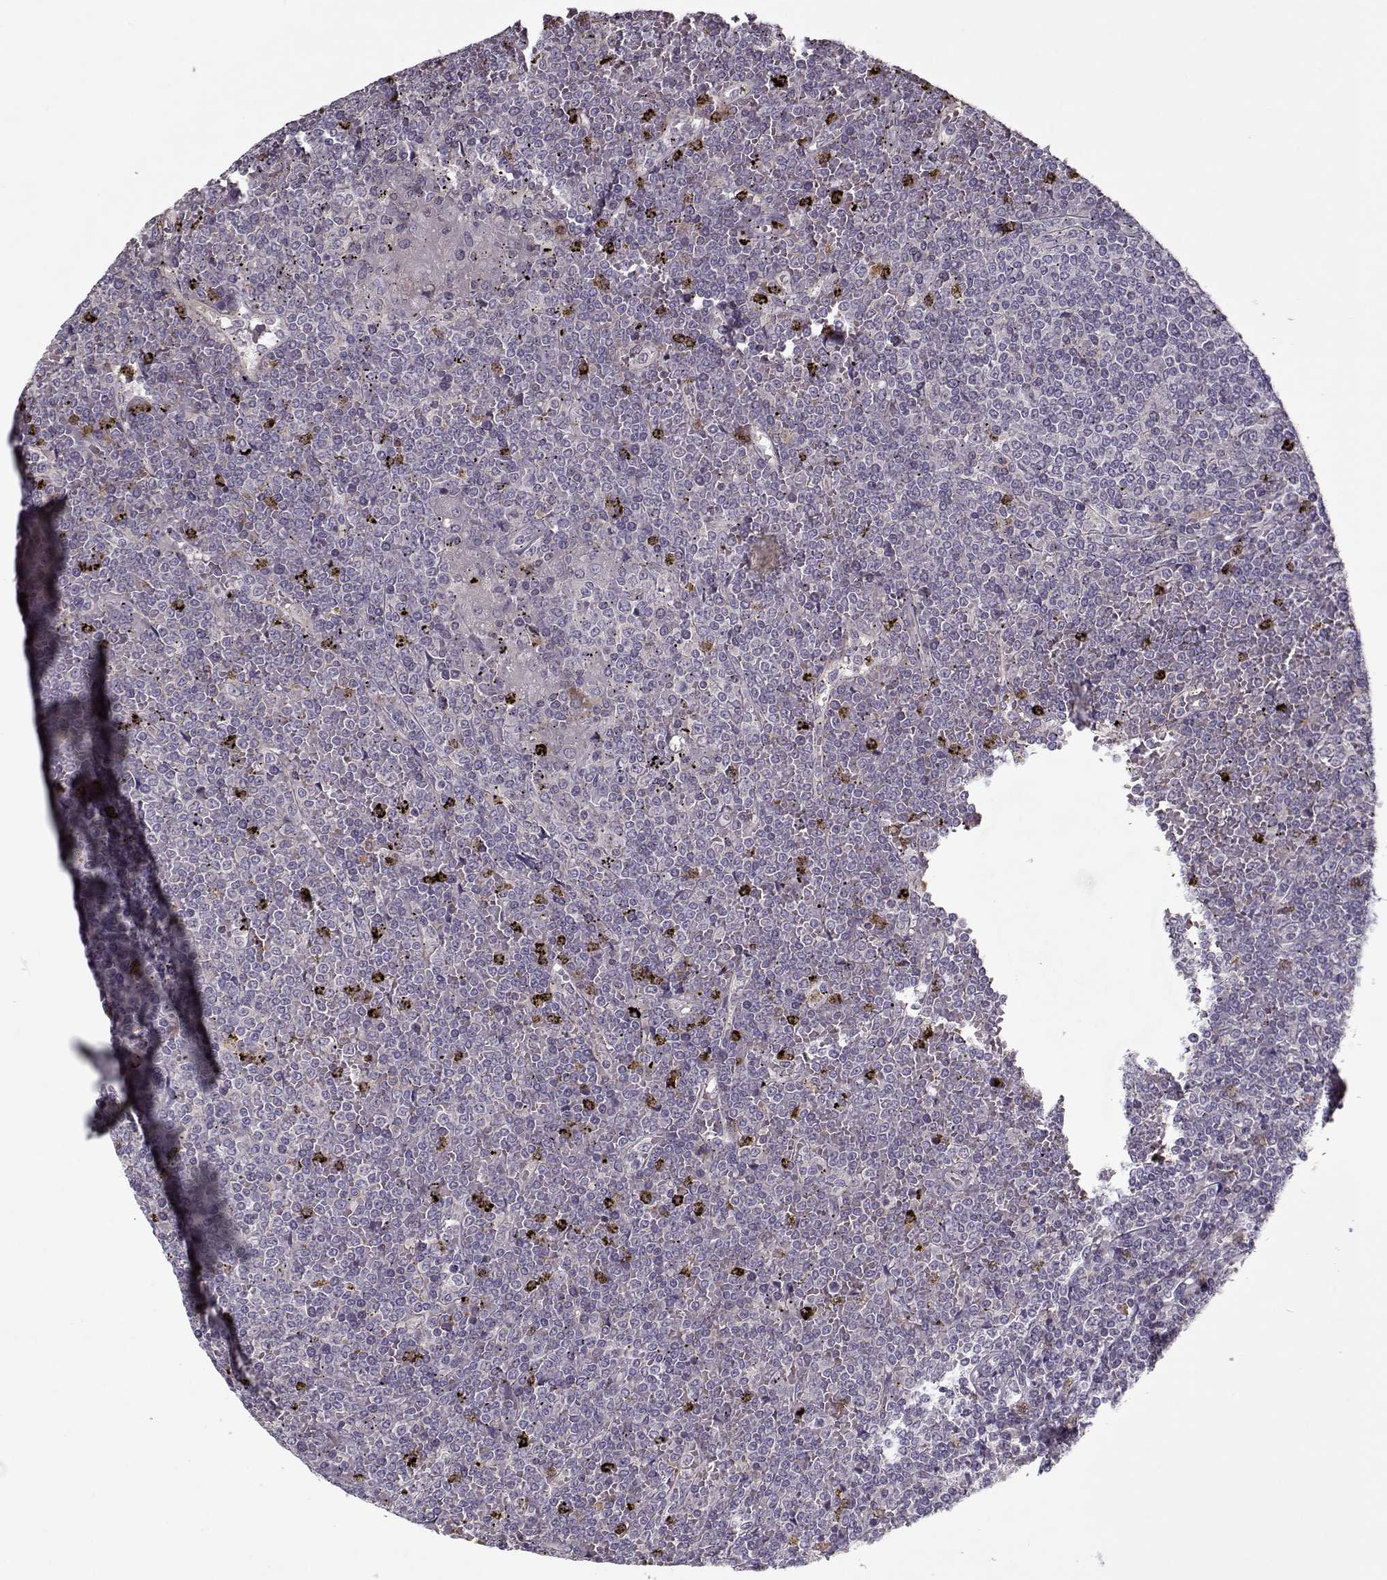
{"staining": {"intensity": "negative", "quantity": "none", "location": "none"}, "tissue": "lymphoma", "cell_type": "Tumor cells", "image_type": "cancer", "snomed": [{"axis": "morphology", "description": "Malignant lymphoma, non-Hodgkin's type, Low grade"}, {"axis": "topography", "description": "Spleen"}], "caption": "A high-resolution micrograph shows immunohistochemistry staining of malignant lymphoma, non-Hodgkin's type (low-grade), which exhibits no significant expression in tumor cells.", "gene": "UNC13D", "patient": {"sex": "female", "age": 19}}